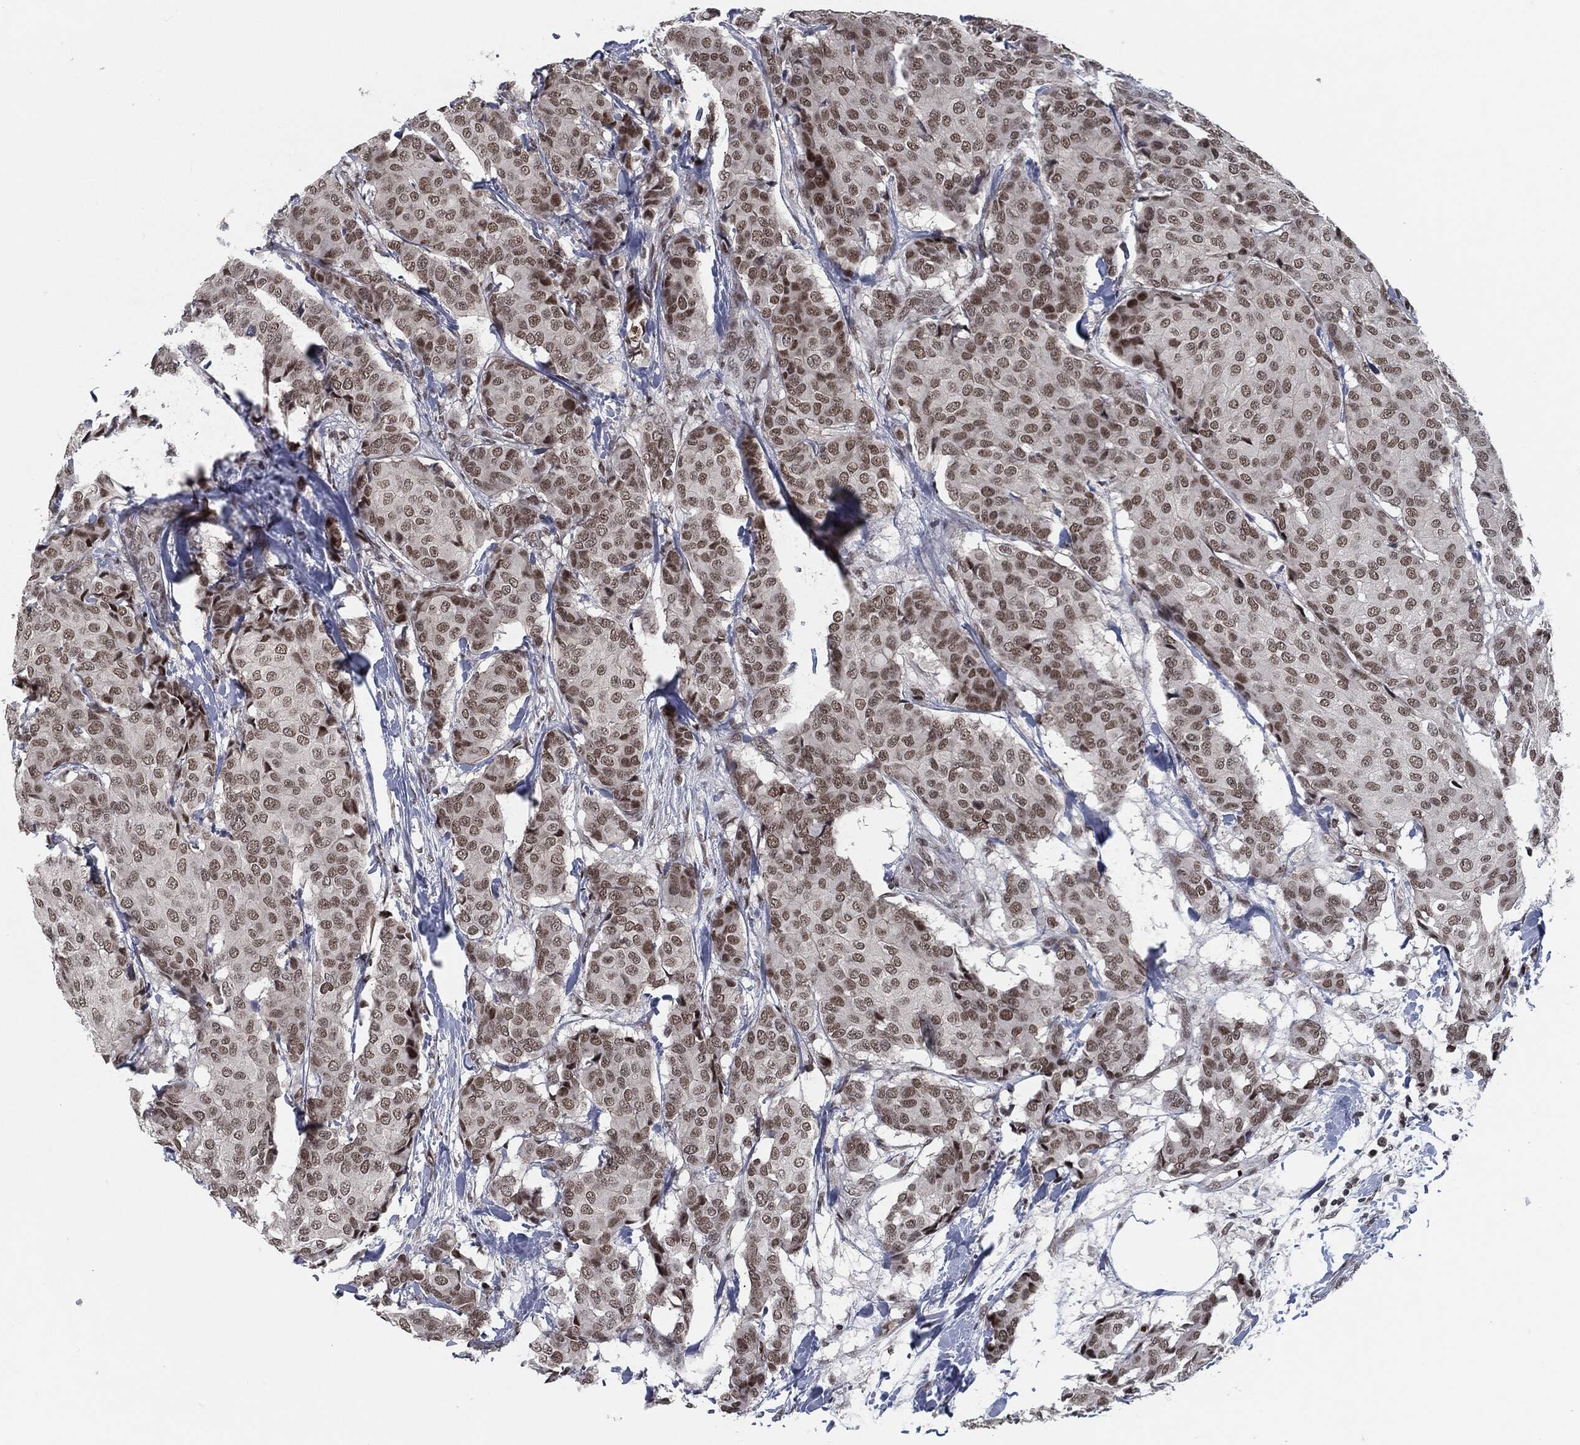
{"staining": {"intensity": "moderate", "quantity": "25%-75%", "location": "nuclear"}, "tissue": "breast cancer", "cell_type": "Tumor cells", "image_type": "cancer", "snomed": [{"axis": "morphology", "description": "Duct carcinoma"}, {"axis": "topography", "description": "Breast"}], "caption": "Moderate nuclear staining for a protein is seen in about 25%-75% of tumor cells of intraductal carcinoma (breast) using immunohistochemistry.", "gene": "ANXA1", "patient": {"sex": "female", "age": 75}}